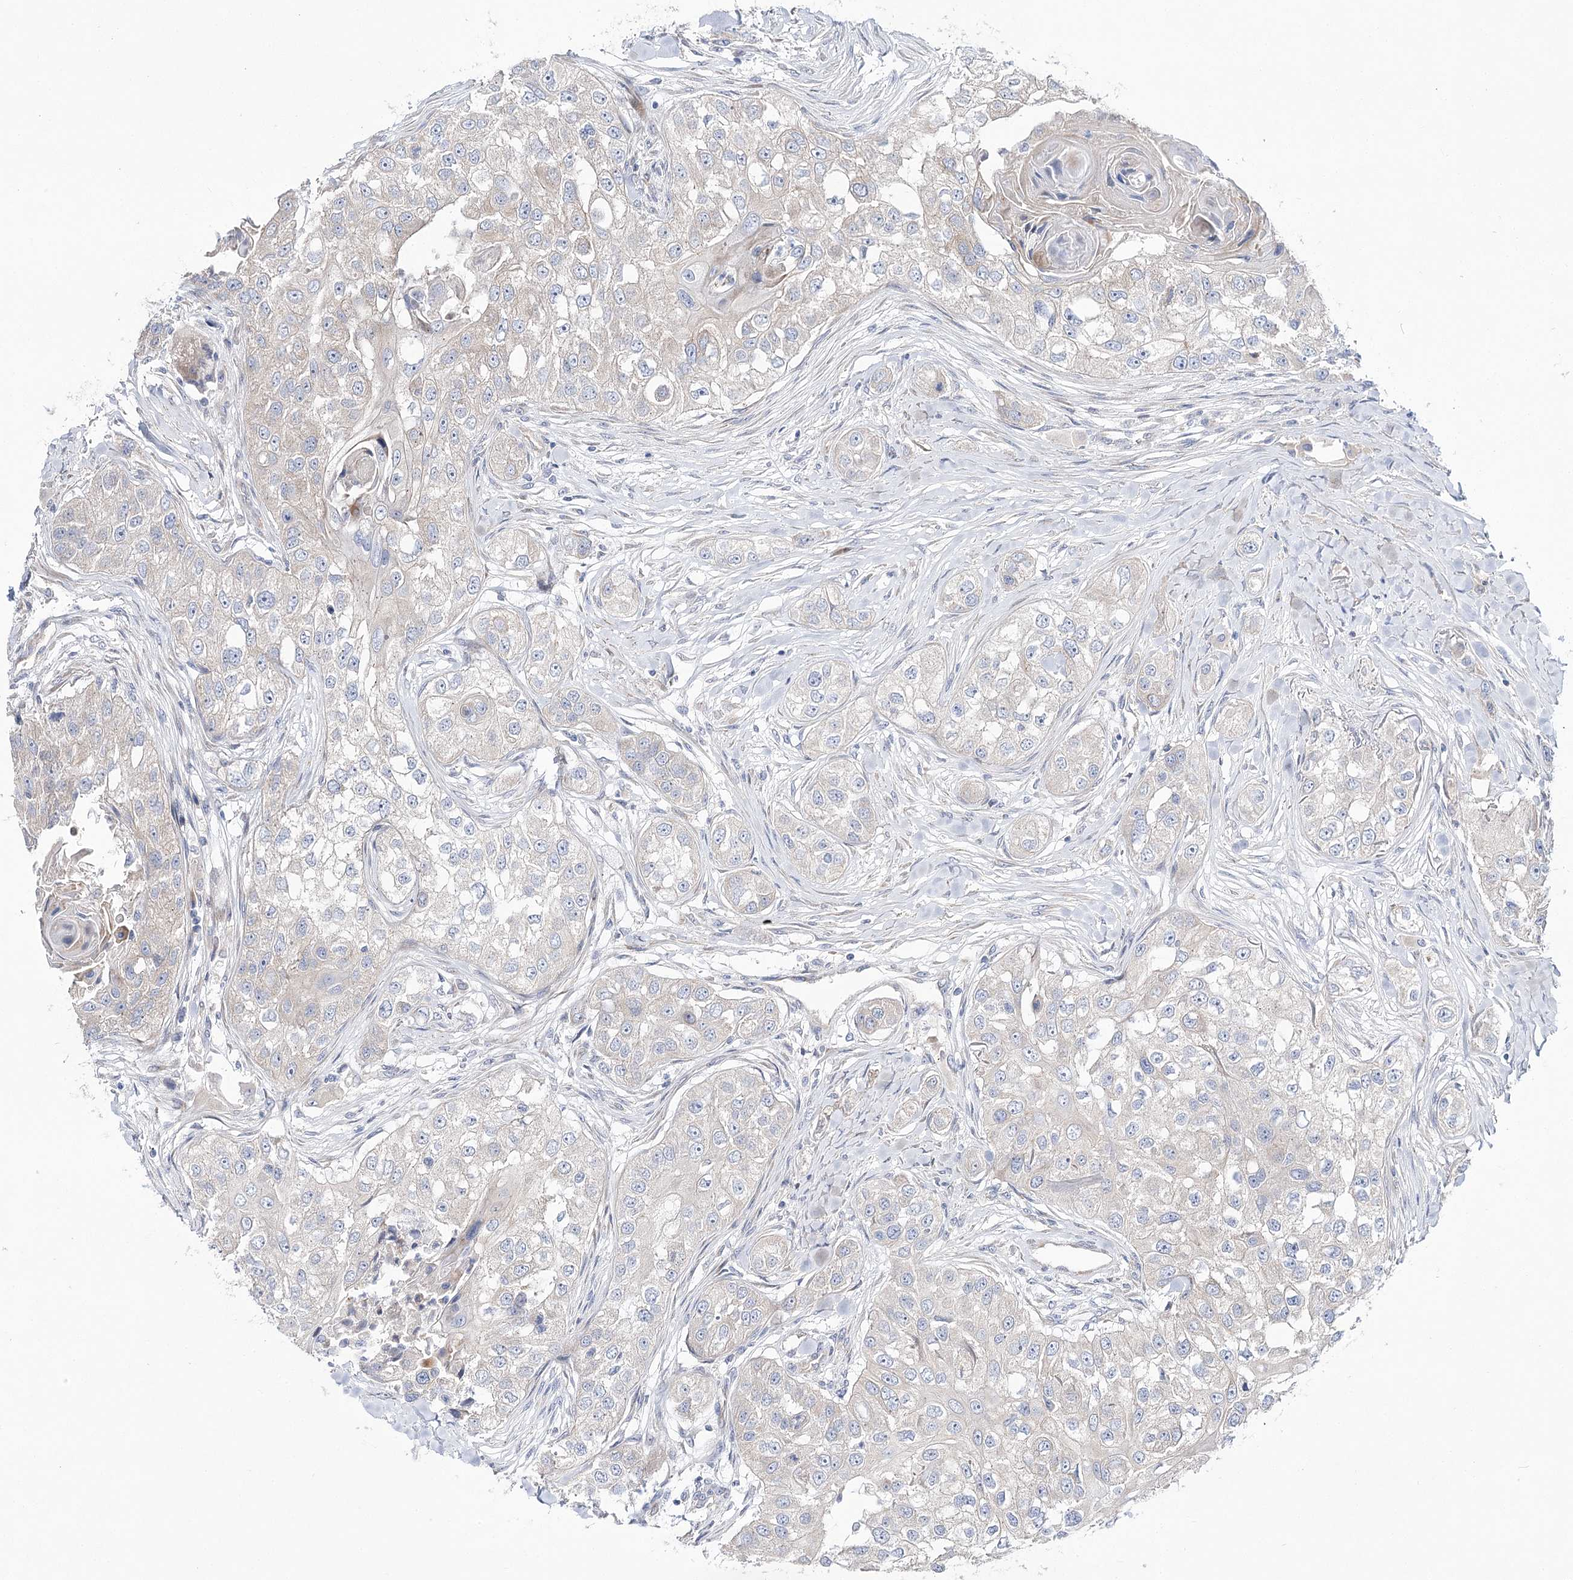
{"staining": {"intensity": "negative", "quantity": "none", "location": "none"}, "tissue": "head and neck cancer", "cell_type": "Tumor cells", "image_type": "cancer", "snomed": [{"axis": "morphology", "description": "Normal tissue, NOS"}, {"axis": "morphology", "description": "Squamous cell carcinoma, NOS"}, {"axis": "topography", "description": "Skeletal muscle"}, {"axis": "topography", "description": "Head-Neck"}], "caption": "There is no significant positivity in tumor cells of squamous cell carcinoma (head and neck).", "gene": "ARHGAP32", "patient": {"sex": "male", "age": 51}}